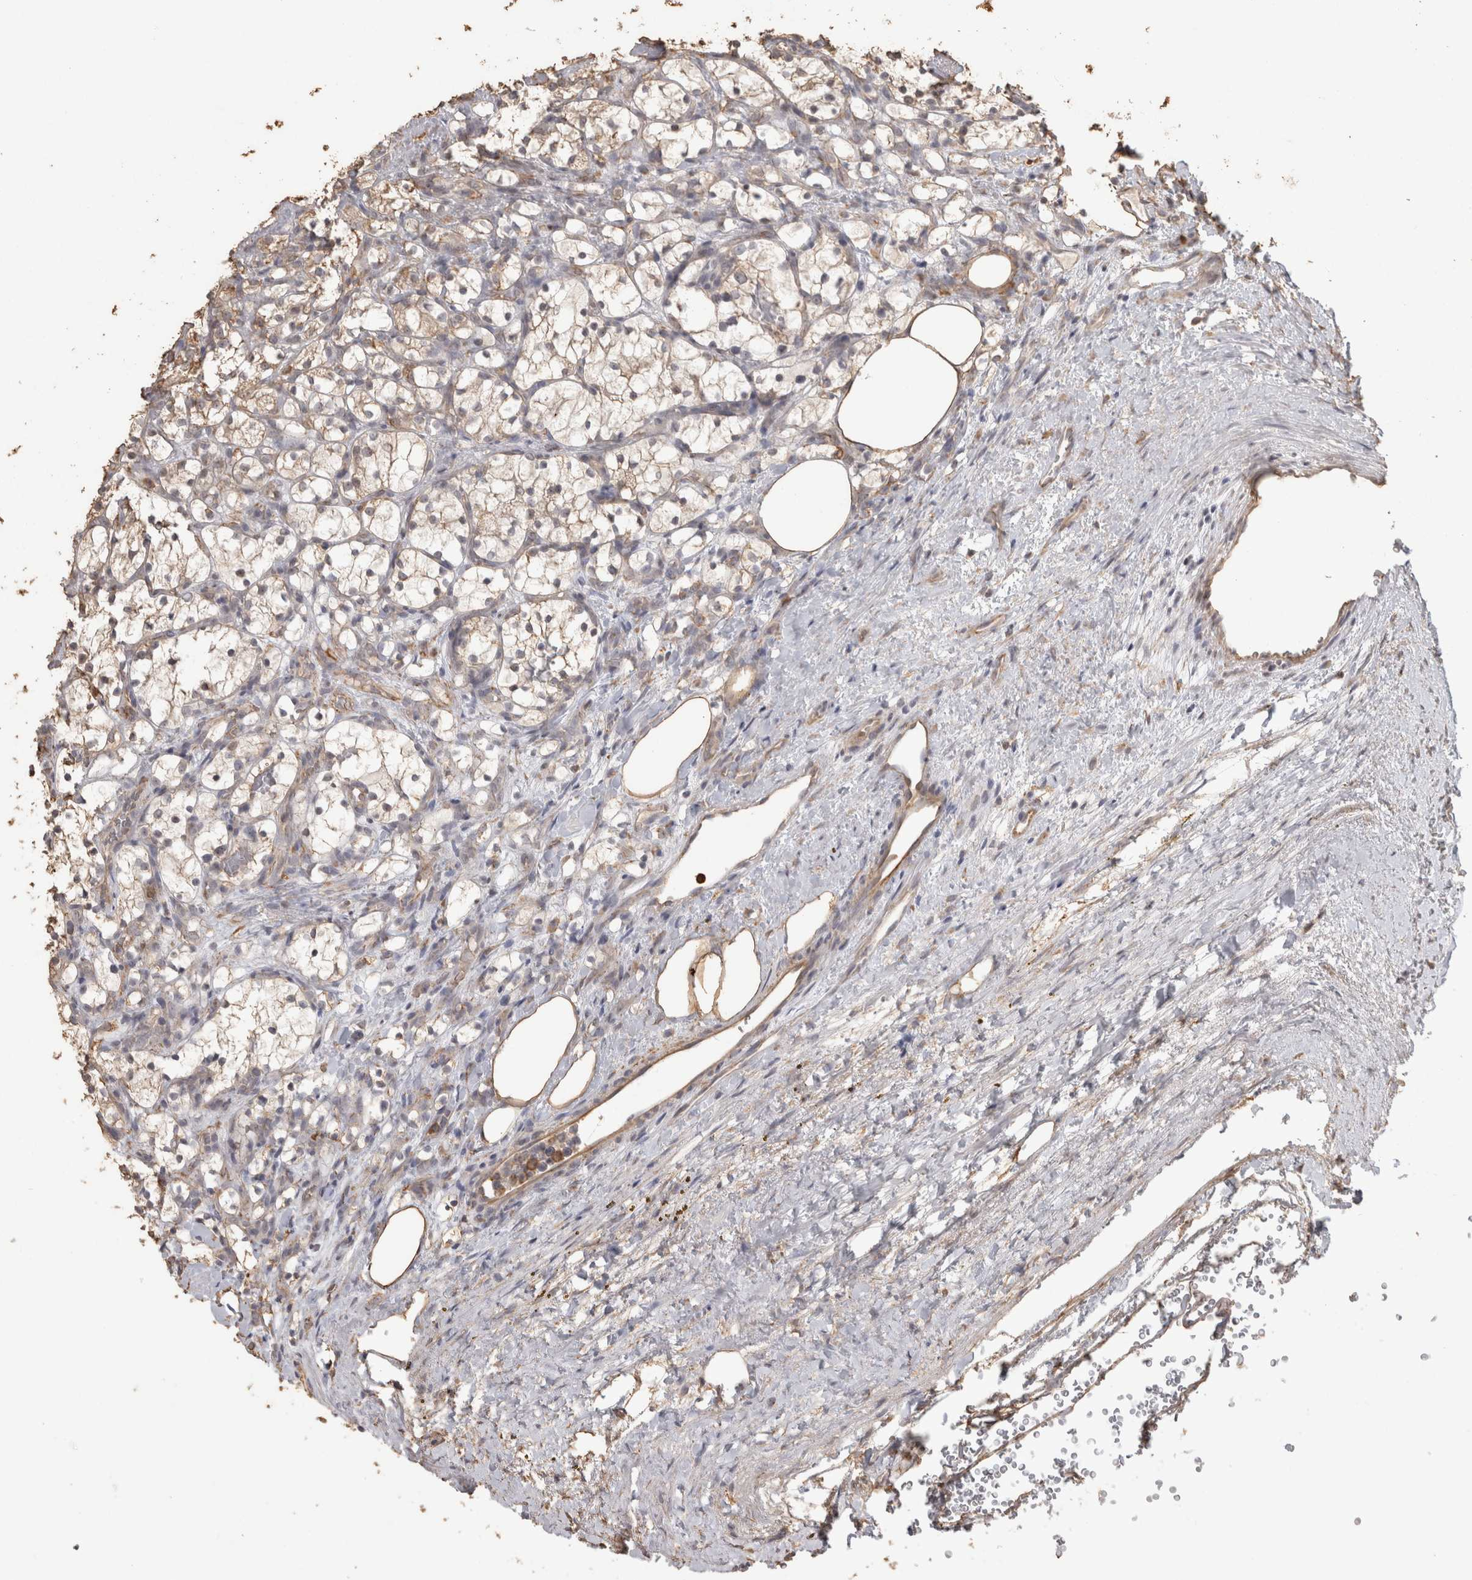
{"staining": {"intensity": "weak", "quantity": ">75%", "location": "cytoplasmic/membranous"}, "tissue": "renal cancer", "cell_type": "Tumor cells", "image_type": "cancer", "snomed": [{"axis": "morphology", "description": "Adenocarcinoma, NOS"}, {"axis": "topography", "description": "Kidney"}], "caption": "Renal cancer (adenocarcinoma) tissue displays weak cytoplasmic/membranous positivity in approximately >75% of tumor cells The staining was performed using DAB to visualize the protein expression in brown, while the nuclei were stained in blue with hematoxylin (Magnification: 20x).", "gene": "REPS2", "patient": {"sex": "female", "age": 69}}